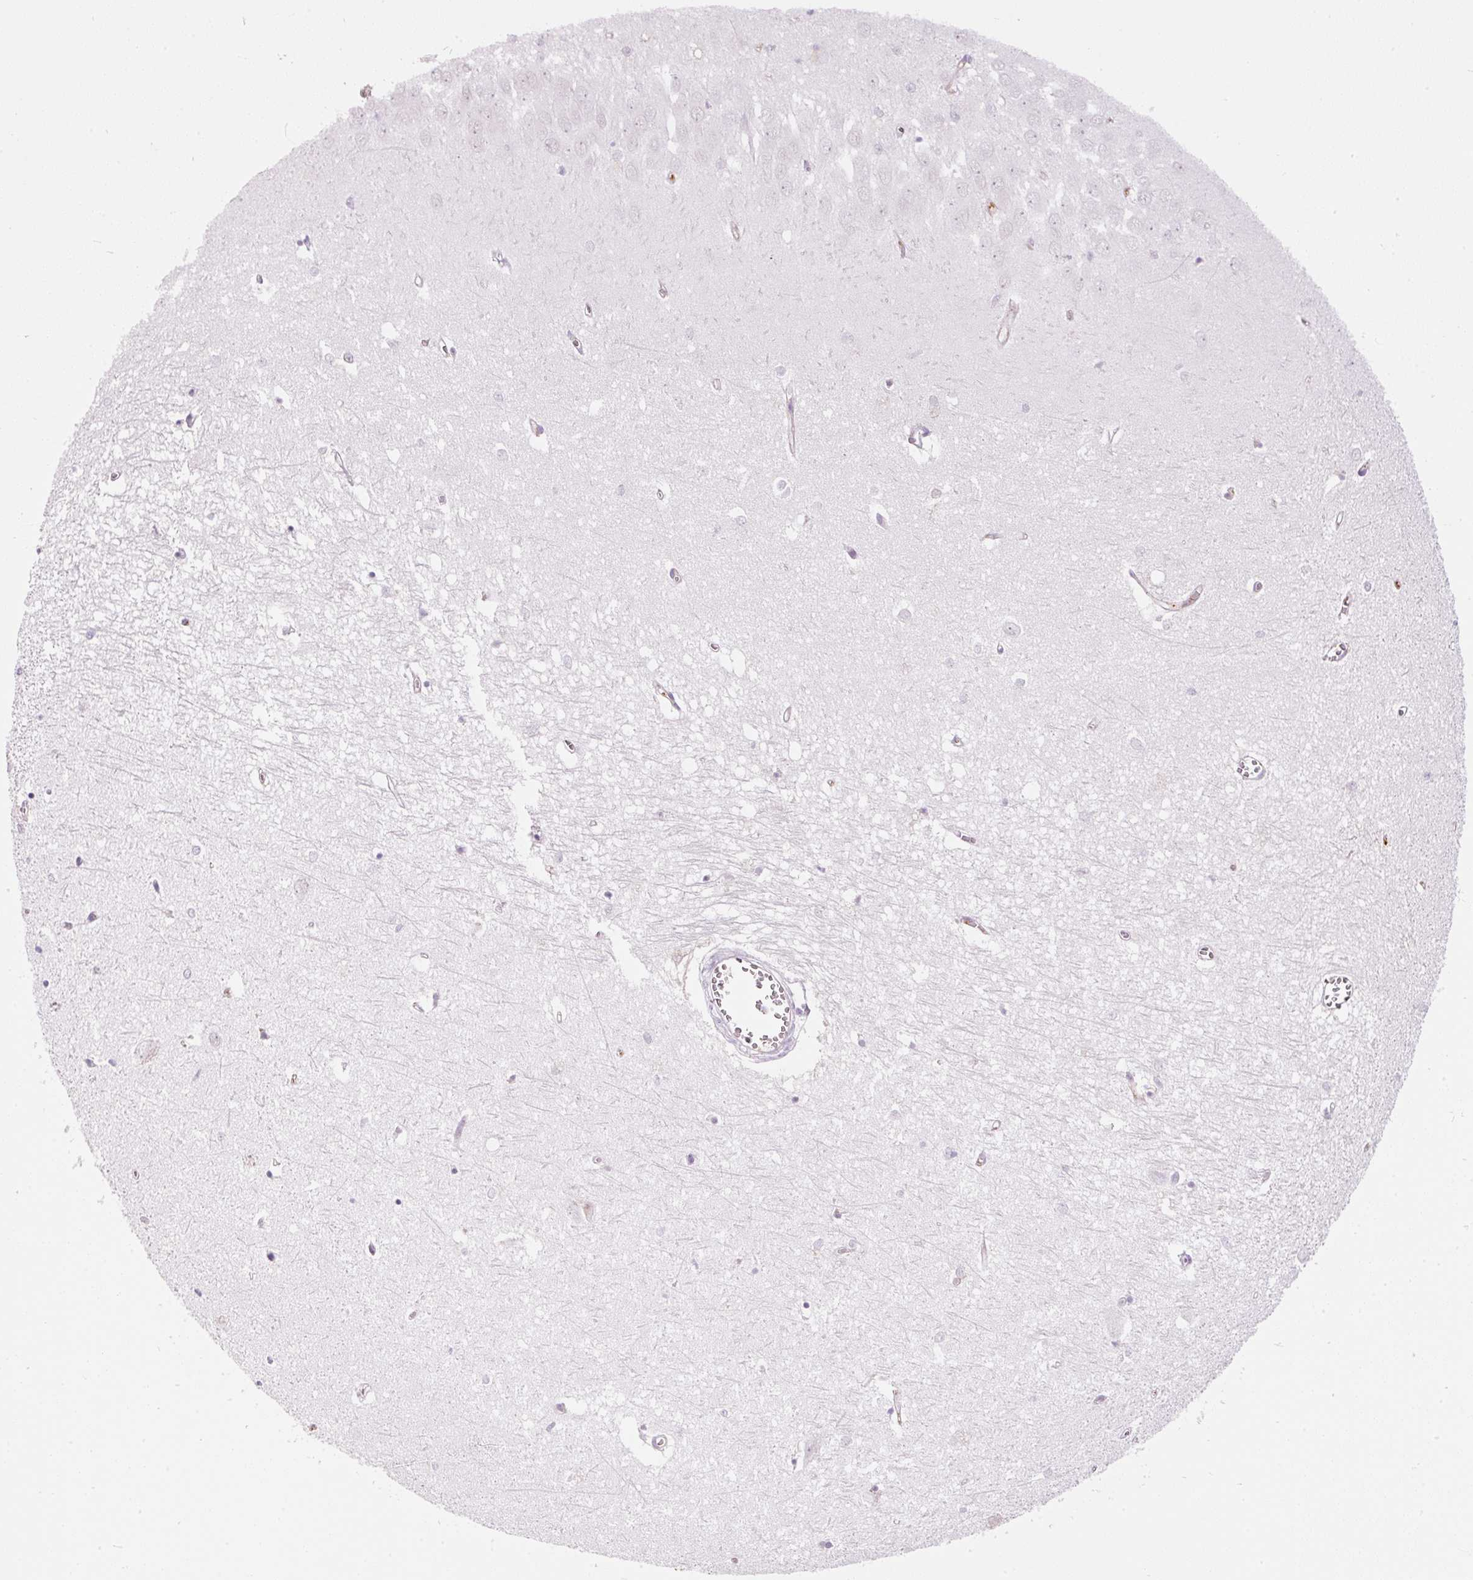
{"staining": {"intensity": "negative", "quantity": "none", "location": "none"}, "tissue": "hippocampus", "cell_type": "Glial cells", "image_type": "normal", "snomed": [{"axis": "morphology", "description": "Normal tissue, NOS"}, {"axis": "topography", "description": "Hippocampus"}], "caption": "Normal hippocampus was stained to show a protein in brown. There is no significant positivity in glial cells.", "gene": "PRPF38B", "patient": {"sex": "female", "age": 64}}